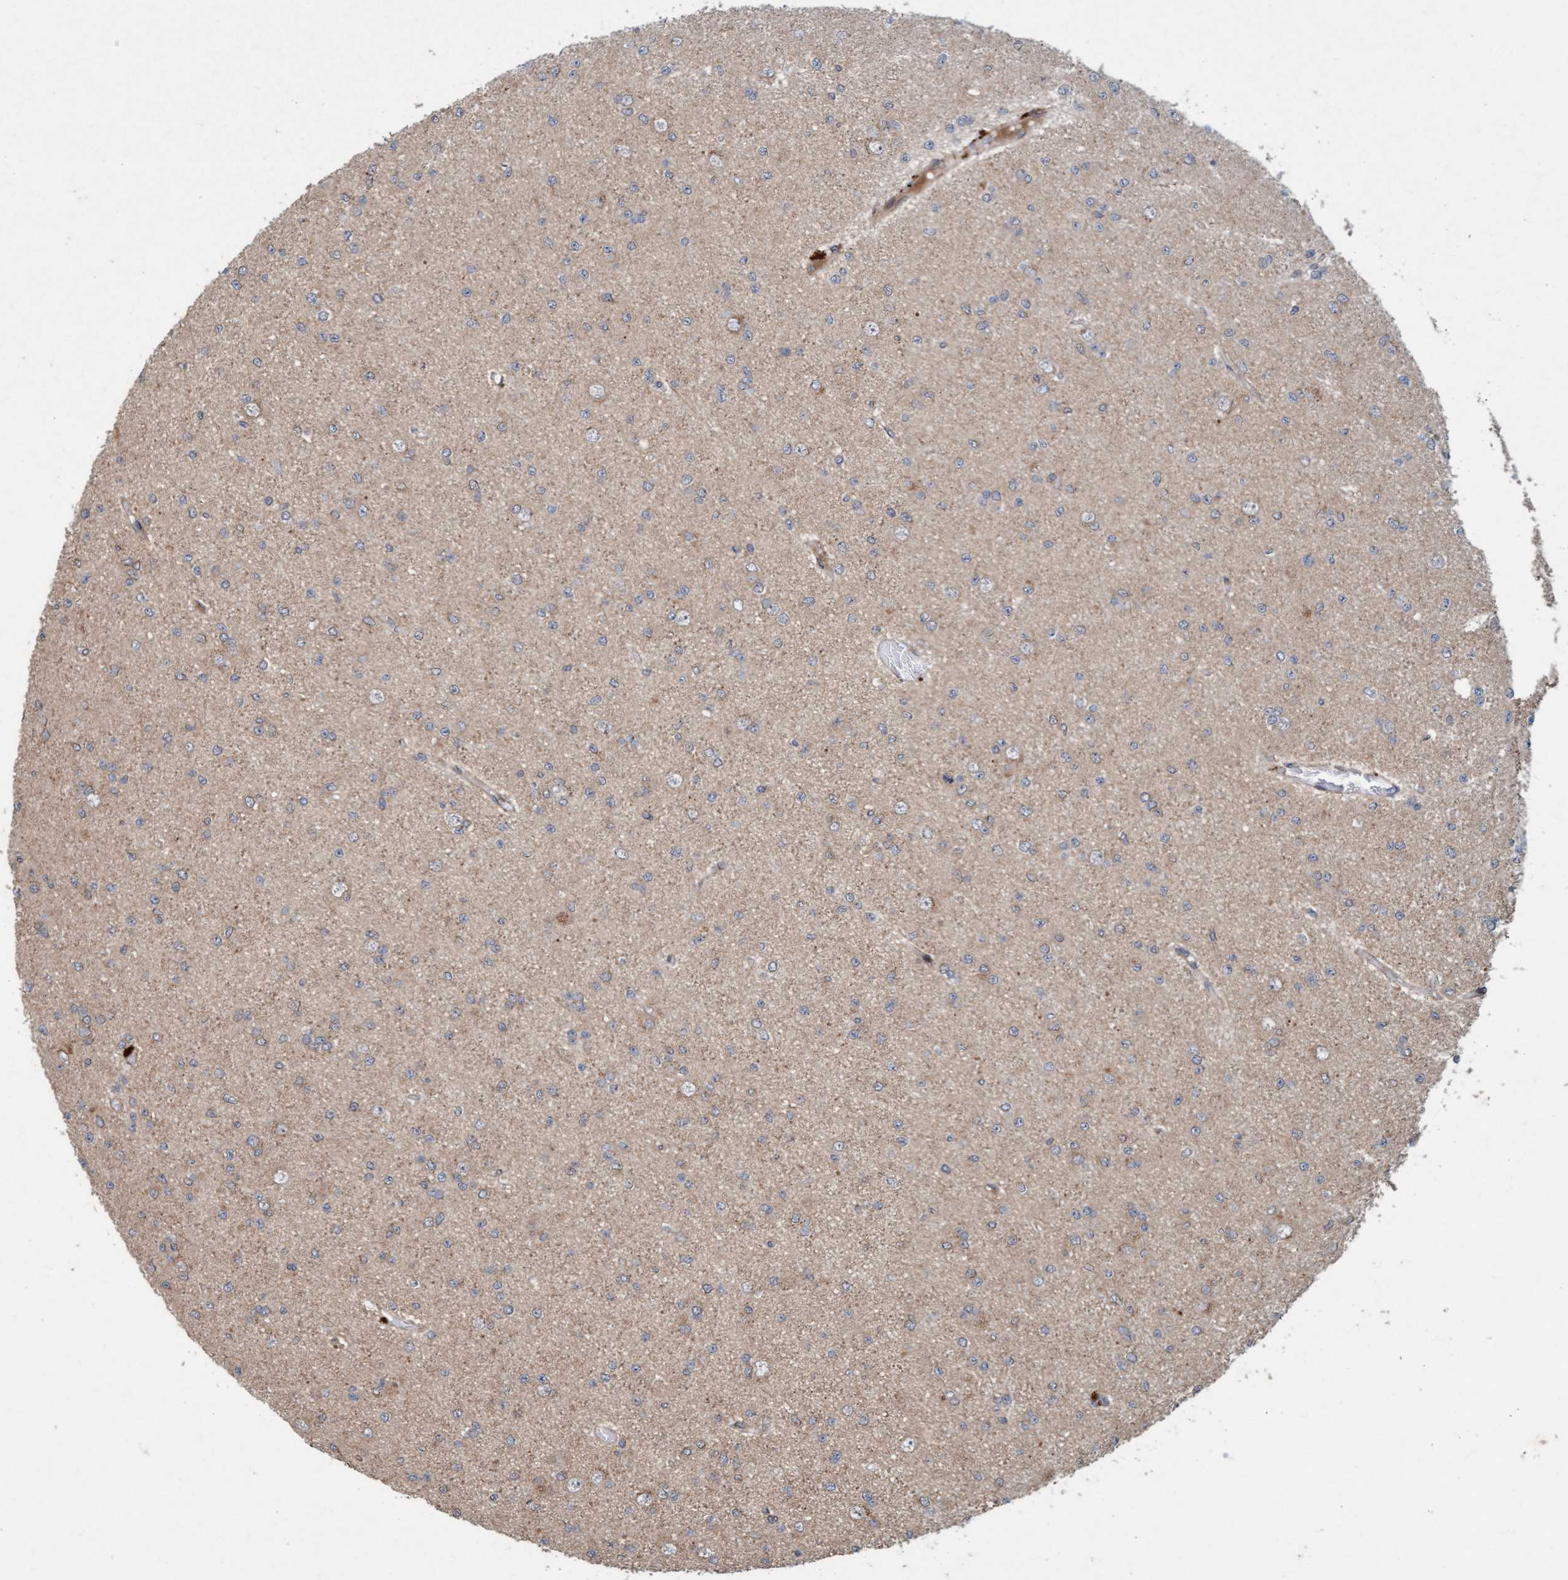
{"staining": {"intensity": "weak", "quantity": "<25%", "location": "cytoplasmic/membranous"}, "tissue": "glioma", "cell_type": "Tumor cells", "image_type": "cancer", "snomed": [{"axis": "morphology", "description": "Glioma, malignant, Low grade"}, {"axis": "topography", "description": "Brain"}], "caption": "Immunohistochemical staining of glioma displays no significant positivity in tumor cells.", "gene": "MLXIP", "patient": {"sex": "female", "age": 22}}